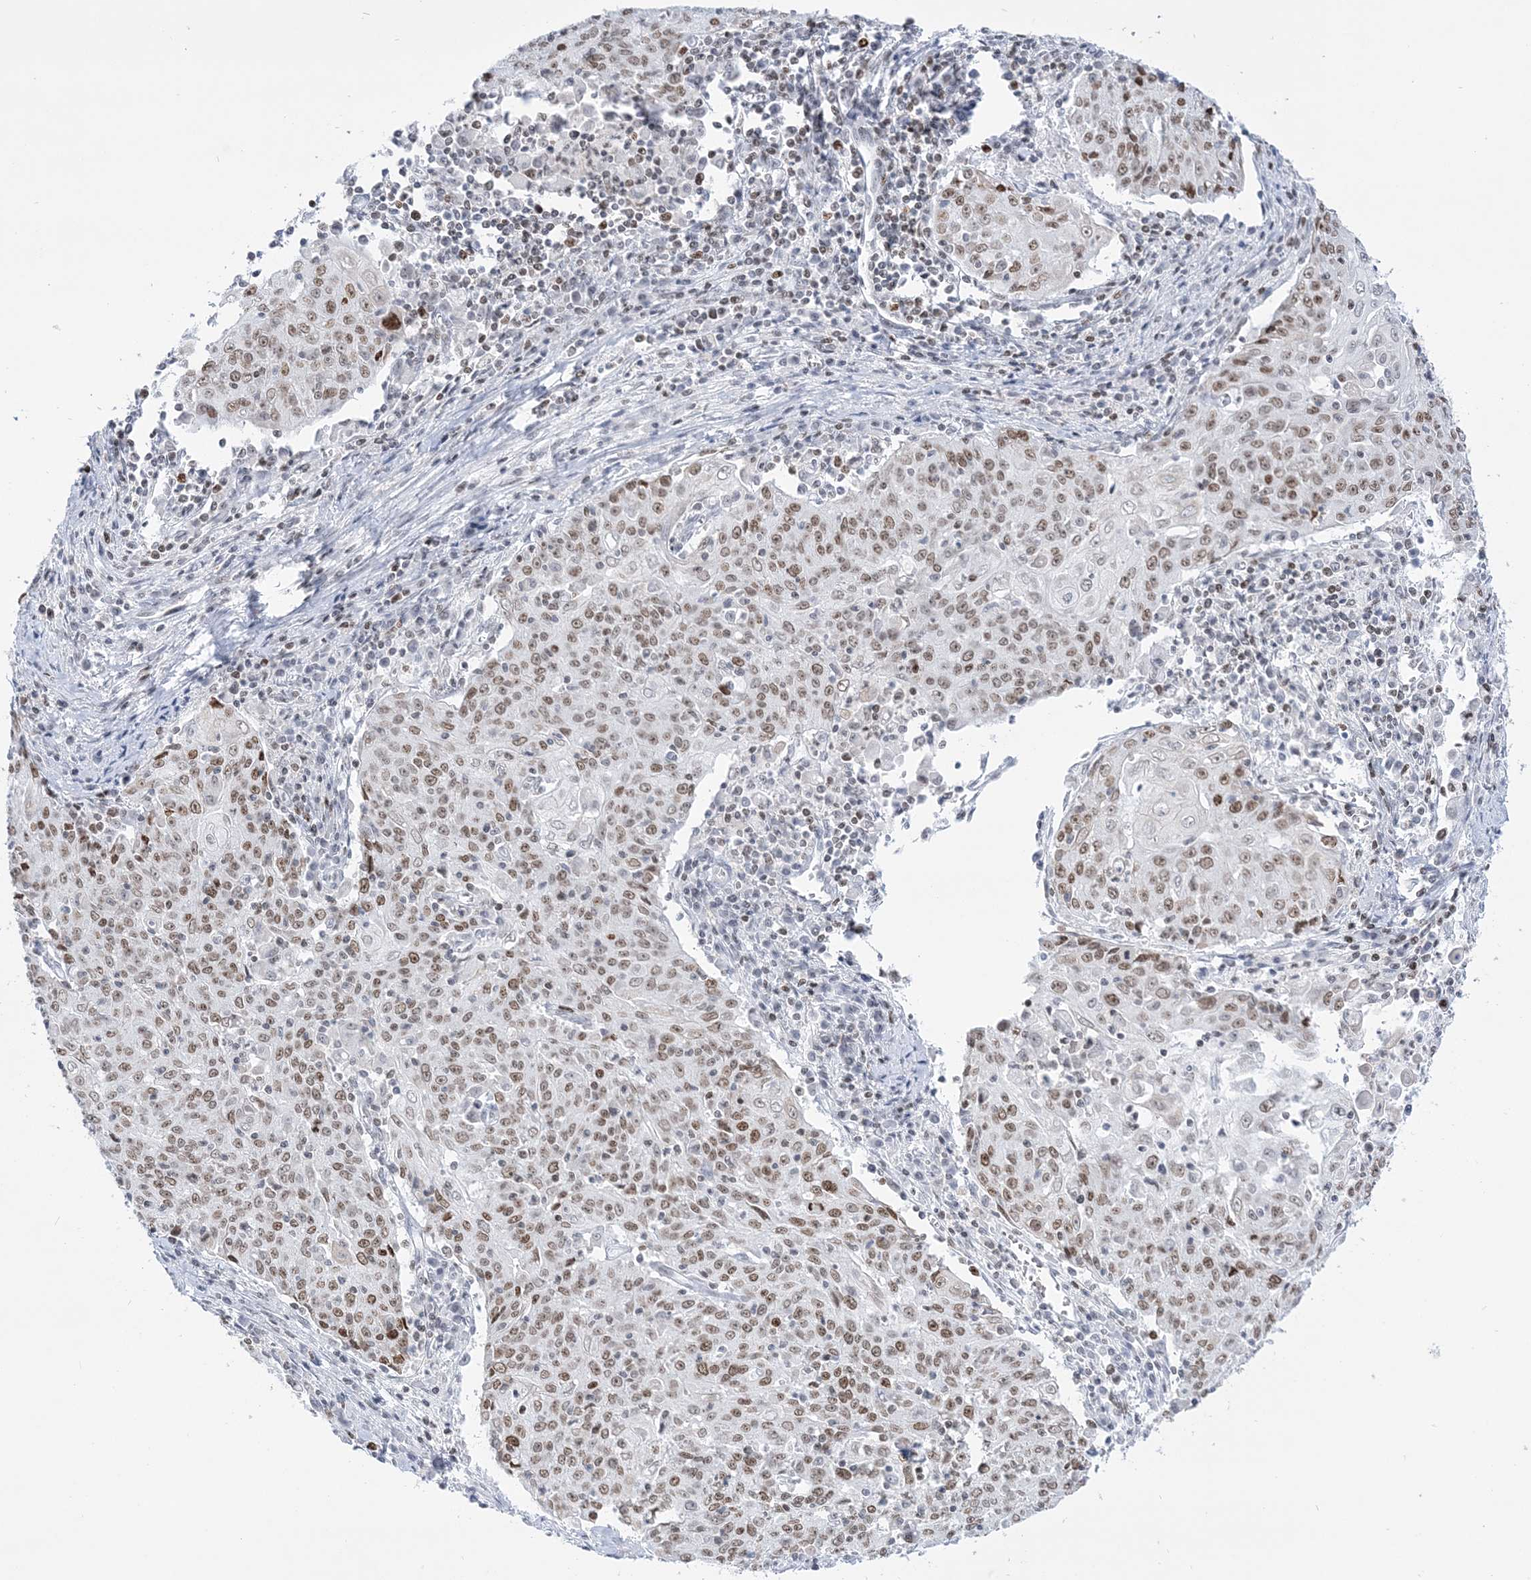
{"staining": {"intensity": "moderate", "quantity": "25%-75%", "location": "nuclear"}, "tissue": "cervical cancer", "cell_type": "Tumor cells", "image_type": "cancer", "snomed": [{"axis": "morphology", "description": "Squamous cell carcinoma, NOS"}, {"axis": "topography", "description": "Cervix"}], "caption": "Immunohistochemistry (IHC) of cervical squamous cell carcinoma displays medium levels of moderate nuclear expression in approximately 25%-75% of tumor cells.", "gene": "DDX21", "patient": {"sex": "female", "age": 48}}